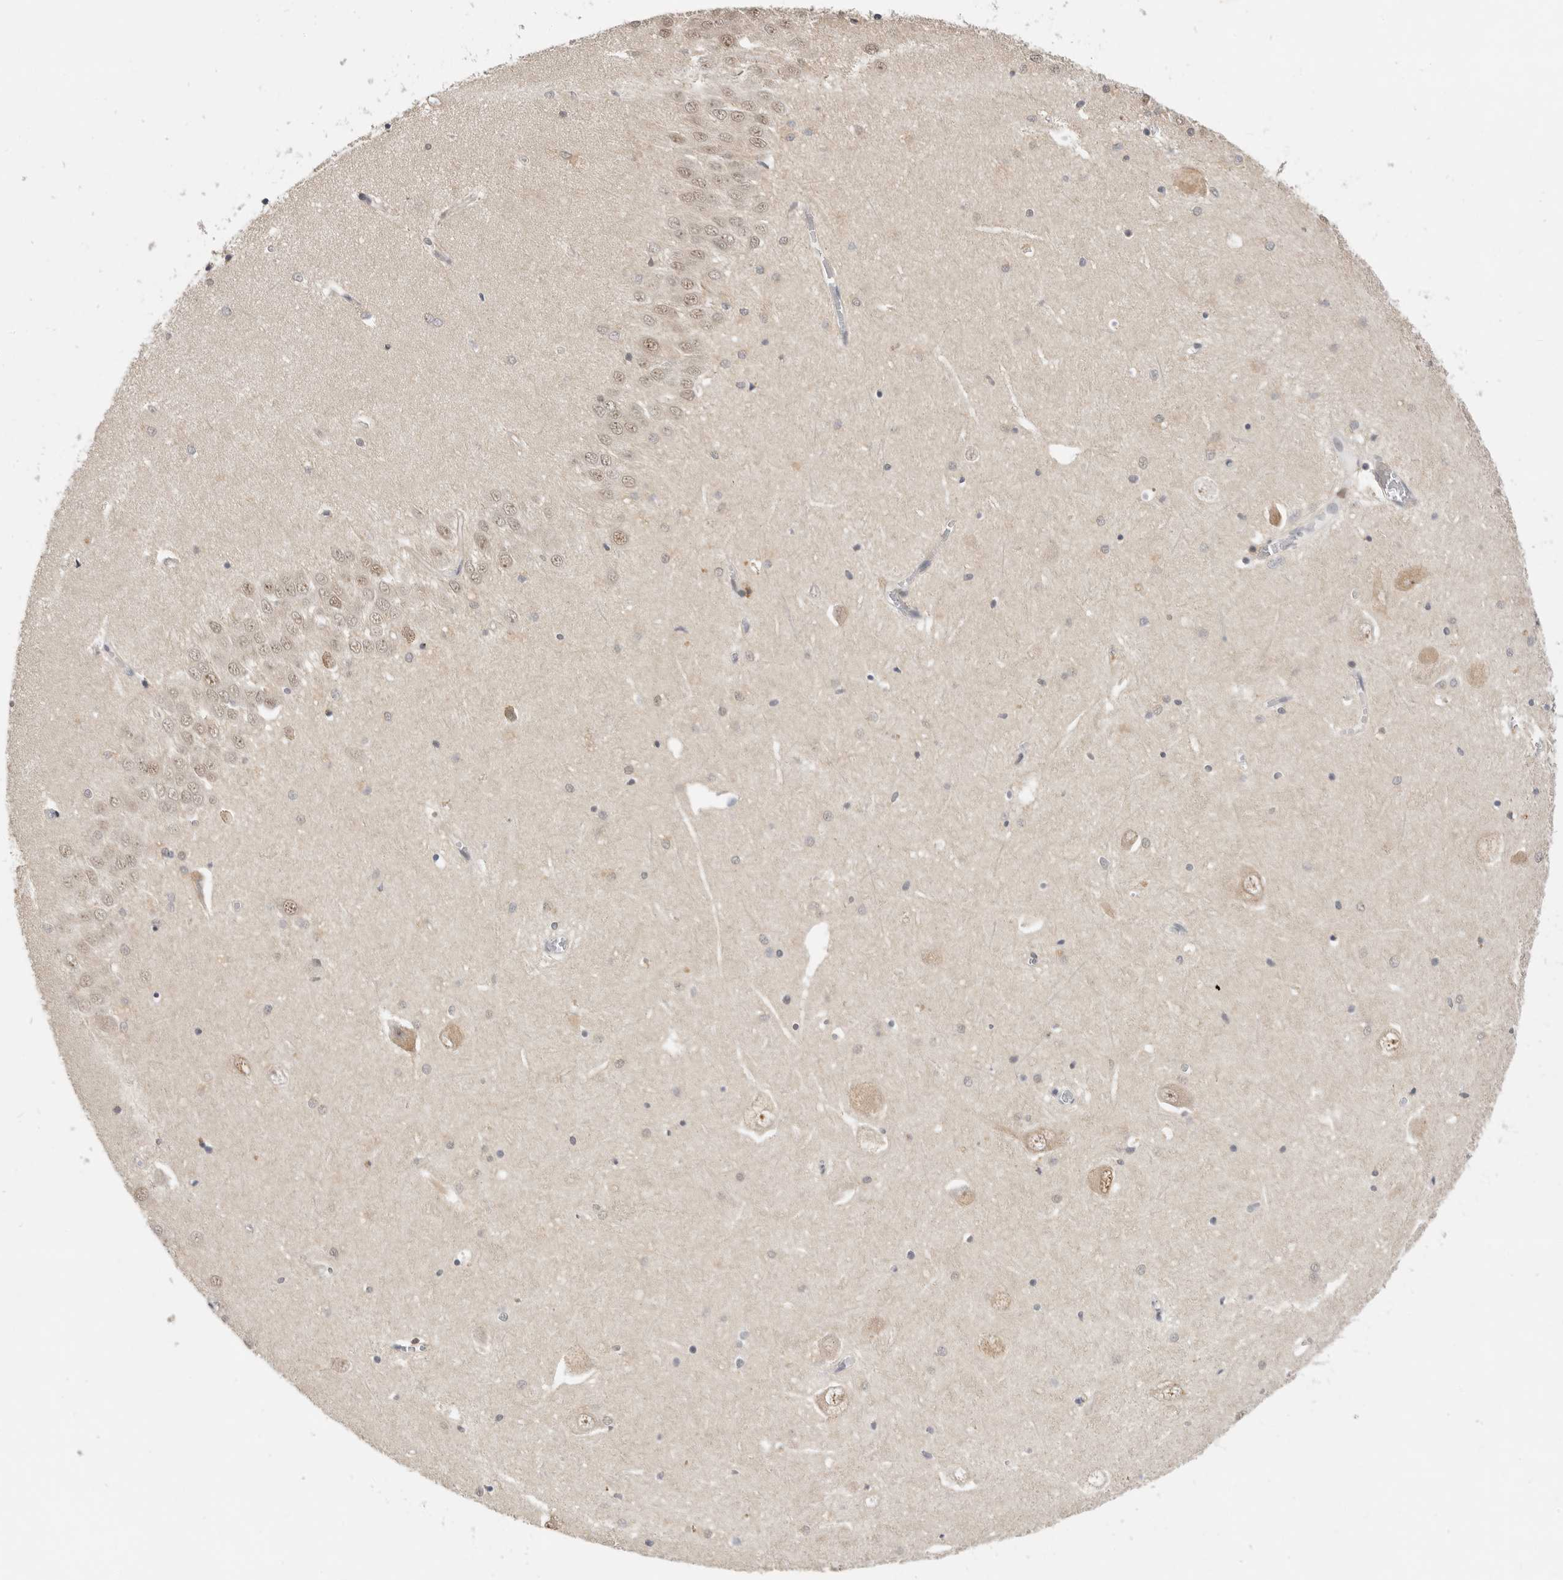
{"staining": {"intensity": "negative", "quantity": "none", "location": "none"}, "tissue": "hippocampus", "cell_type": "Glial cells", "image_type": "normal", "snomed": [{"axis": "morphology", "description": "Normal tissue, NOS"}, {"axis": "topography", "description": "Hippocampus"}], "caption": "High power microscopy photomicrograph of an immunohistochemistry histopathology image of normal hippocampus, revealing no significant staining in glial cells. (DAB IHC with hematoxylin counter stain).", "gene": "CSNK1G3", "patient": {"sex": "male", "age": 70}}